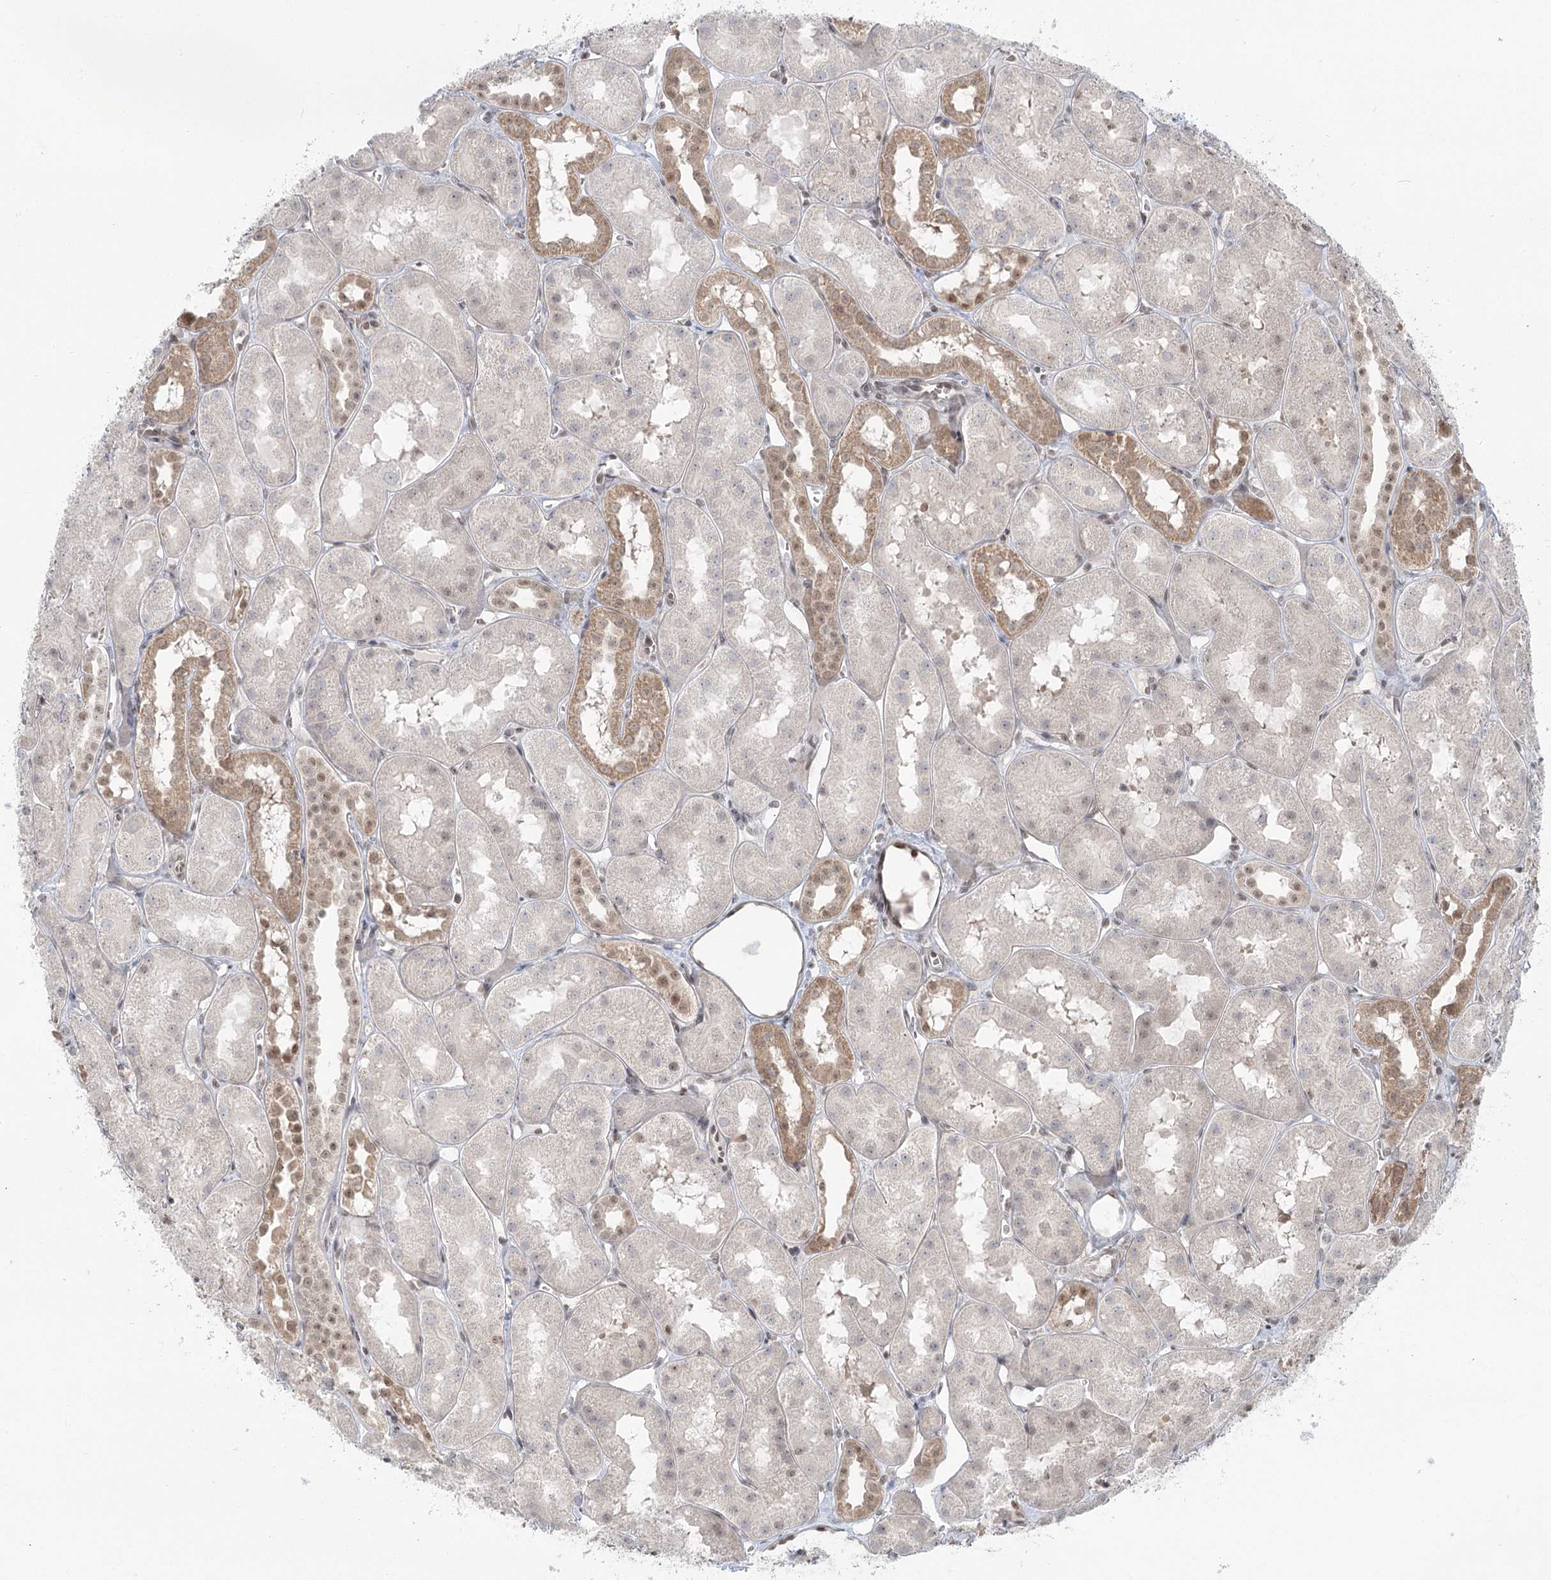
{"staining": {"intensity": "weak", "quantity": "25%-75%", "location": "nuclear"}, "tissue": "kidney", "cell_type": "Cells in glomeruli", "image_type": "normal", "snomed": [{"axis": "morphology", "description": "Normal tissue, NOS"}, {"axis": "topography", "description": "Kidney"}, {"axis": "topography", "description": "Urinary bladder"}], "caption": "The histopathology image displays staining of benign kidney, revealing weak nuclear protein expression (brown color) within cells in glomeruli.", "gene": "R3HCC1L", "patient": {"sex": "male", "age": 16}}